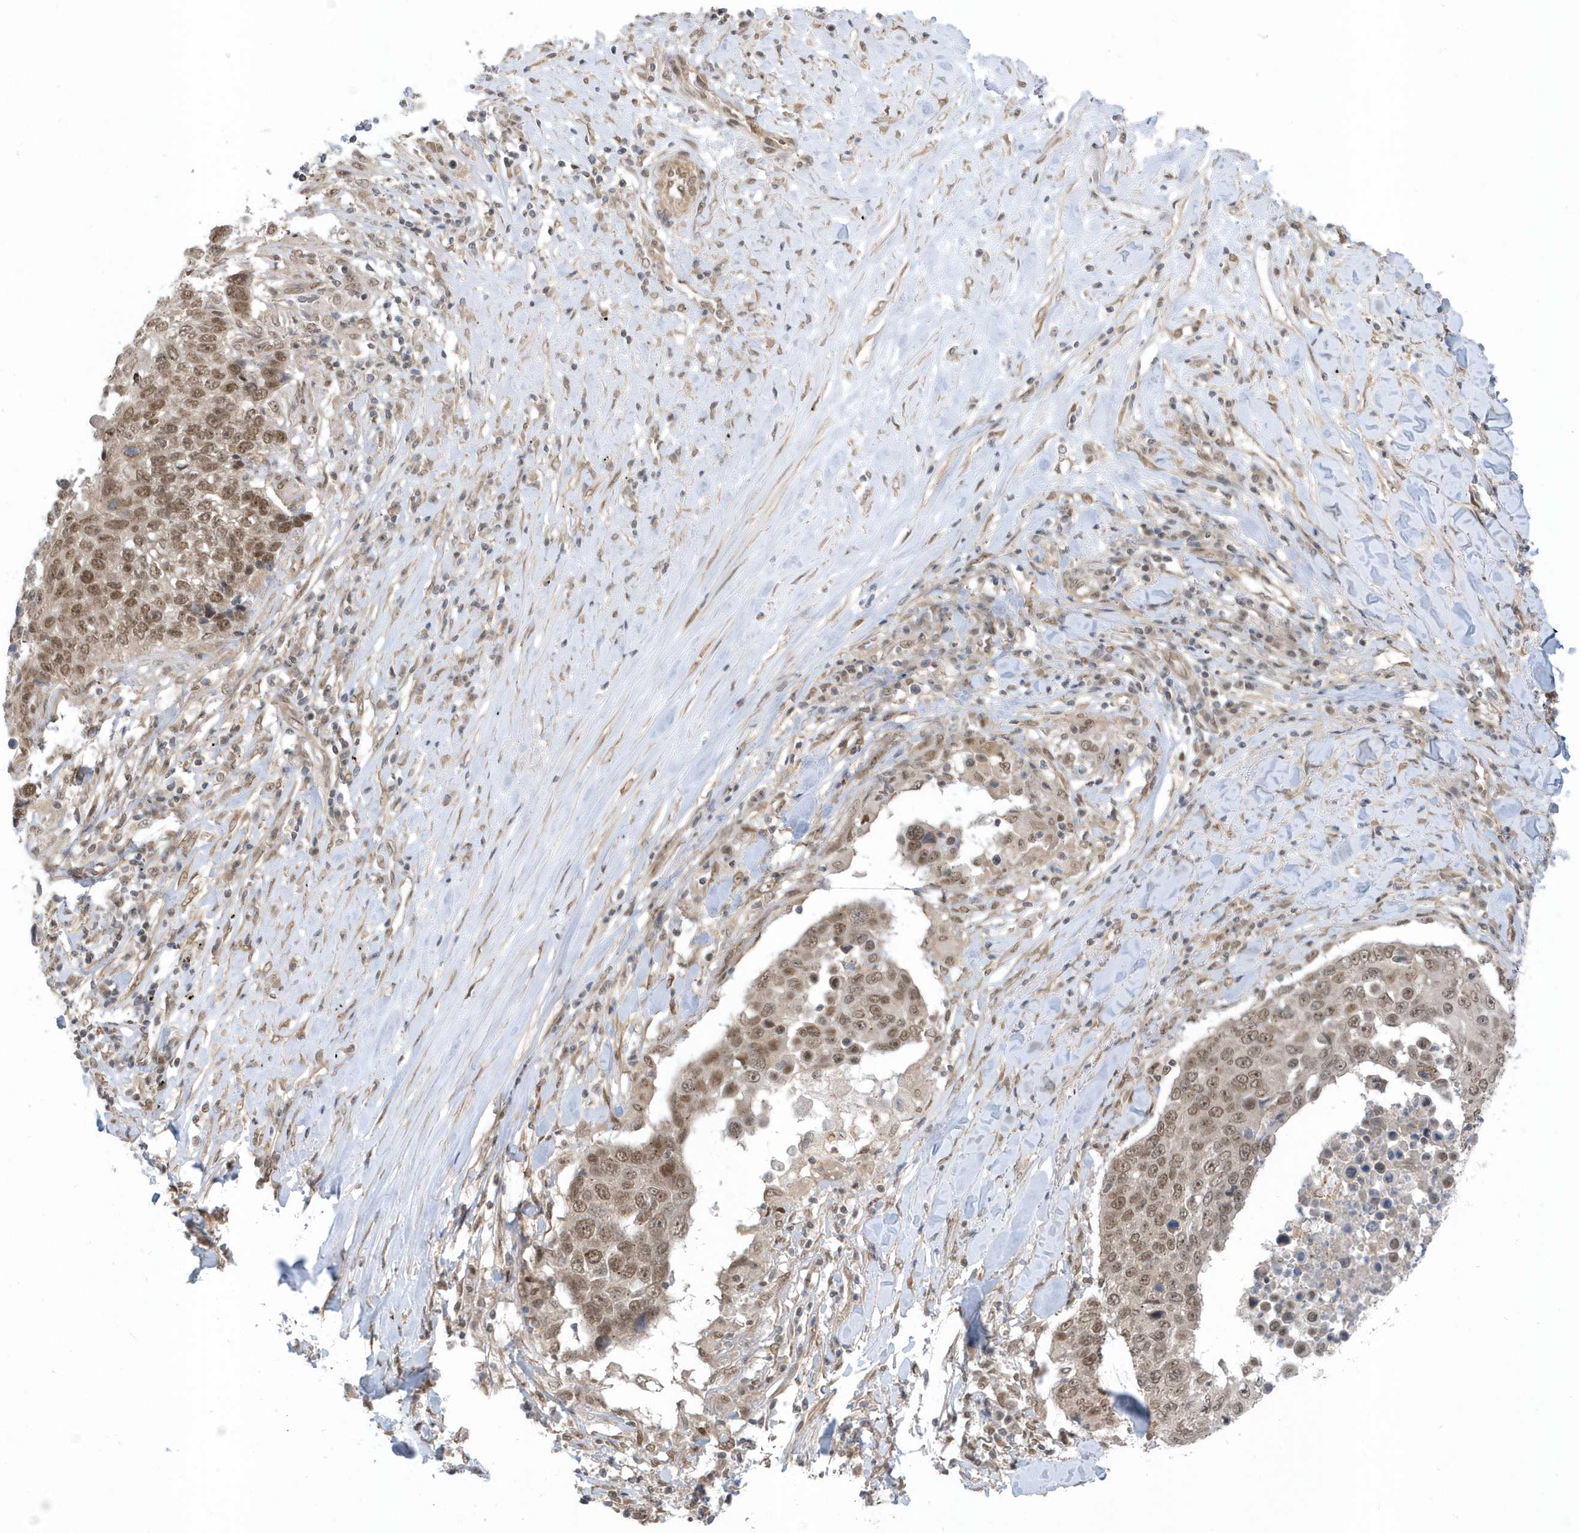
{"staining": {"intensity": "moderate", "quantity": ">75%", "location": "nuclear"}, "tissue": "lung cancer", "cell_type": "Tumor cells", "image_type": "cancer", "snomed": [{"axis": "morphology", "description": "Squamous cell carcinoma, NOS"}, {"axis": "topography", "description": "Lung"}], "caption": "Protein analysis of lung squamous cell carcinoma tissue reveals moderate nuclear positivity in approximately >75% of tumor cells.", "gene": "USP53", "patient": {"sex": "male", "age": 66}}